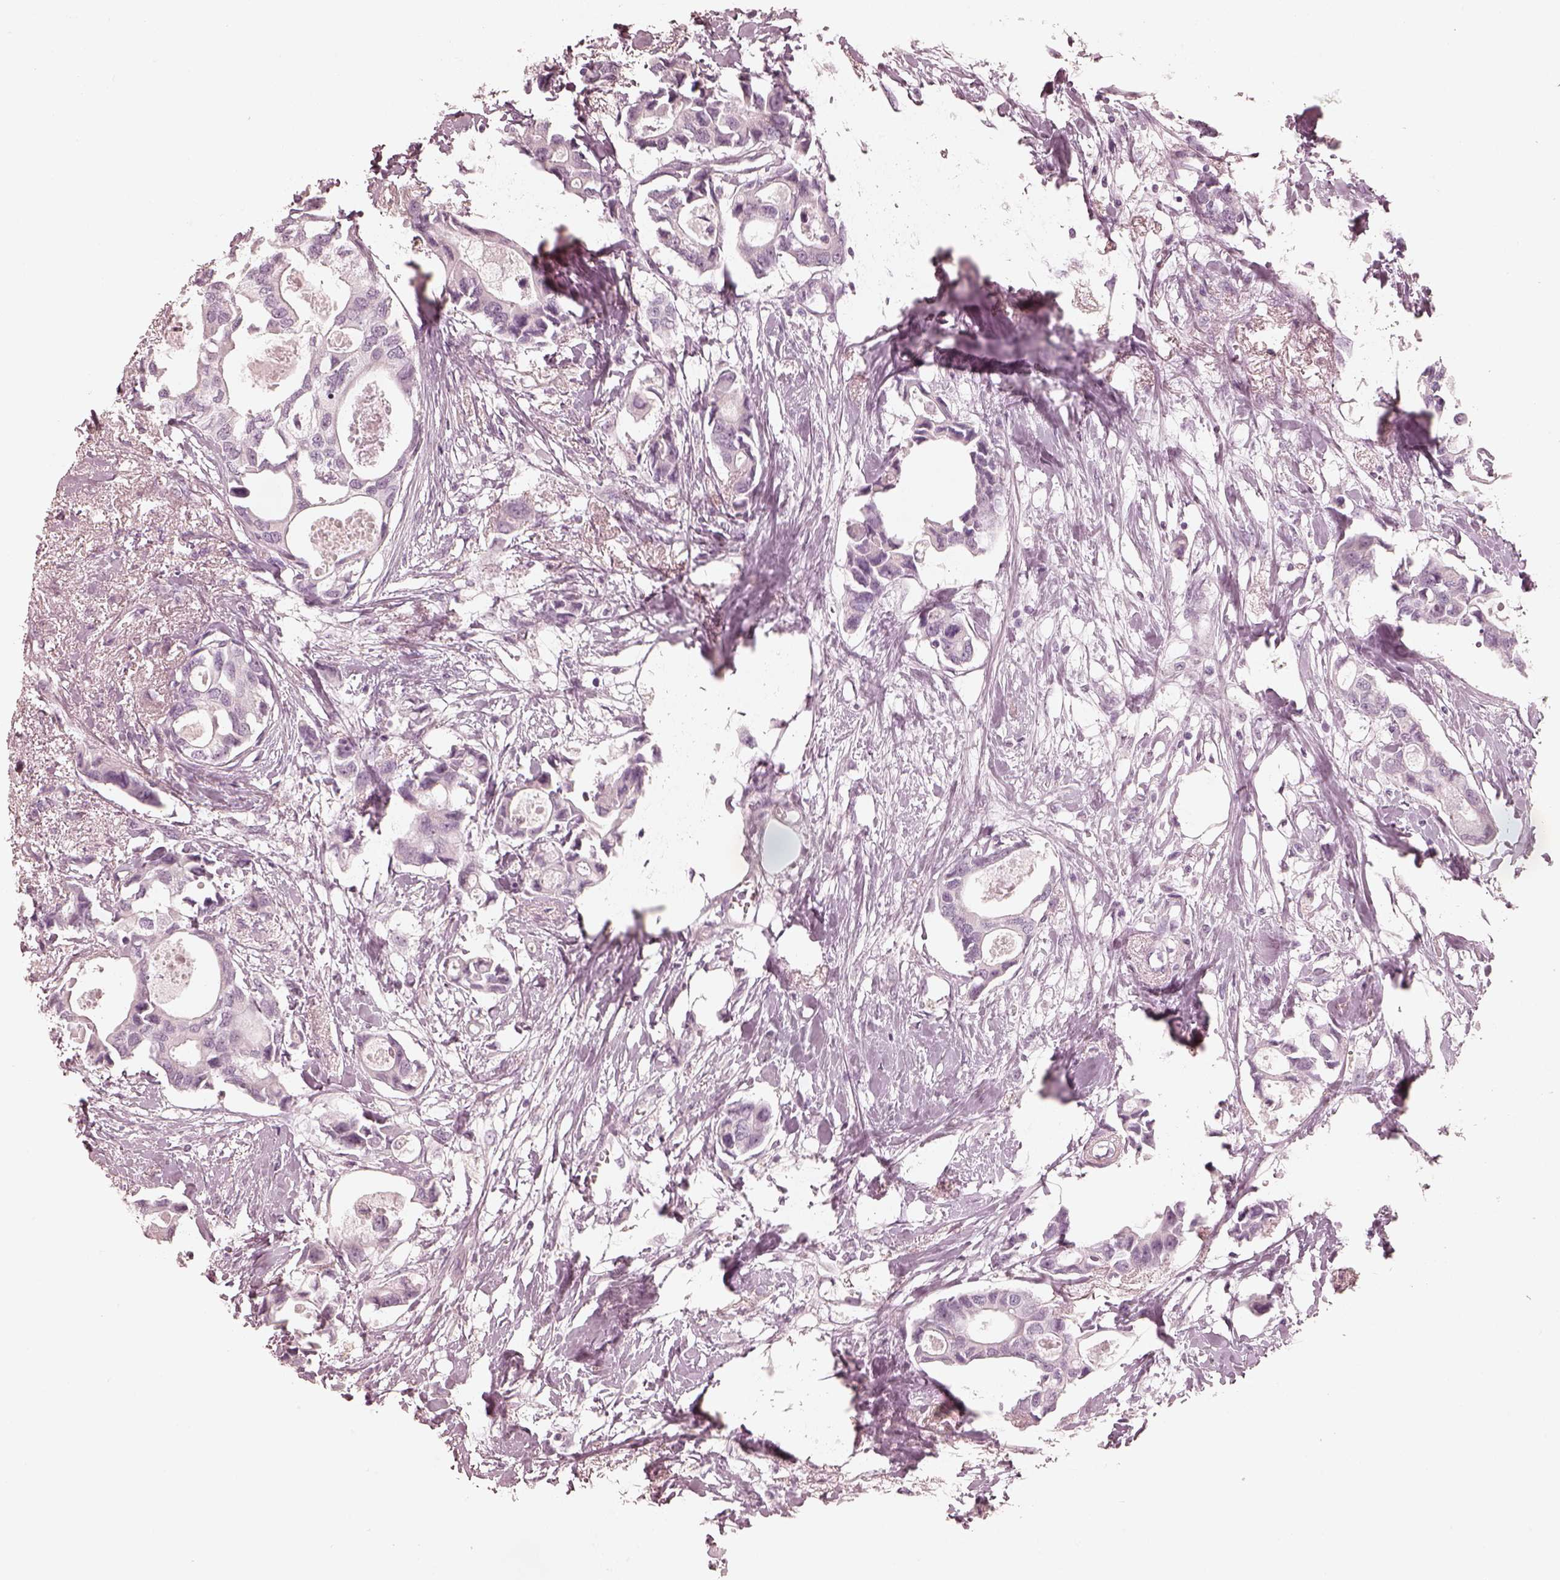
{"staining": {"intensity": "negative", "quantity": "none", "location": "none"}, "tissue": "breast cancer", "cell_type": "Tumor cells", "image_type": "cancer", "snomed": [{"axis": "morphology", "description": "Duct carcinoma"}, {"axis": "topography", "description": "Breast"}], "caption": "Tumor cells show no significant expression in breast cancer (intraductal carcinoma). (Brightfield microscopy of DAB (3,3'-diaminobenzidine) immunohistochemistry at high magnification).", "gene": "CALR3", "patient": {"sex": "female", "age": 83}}